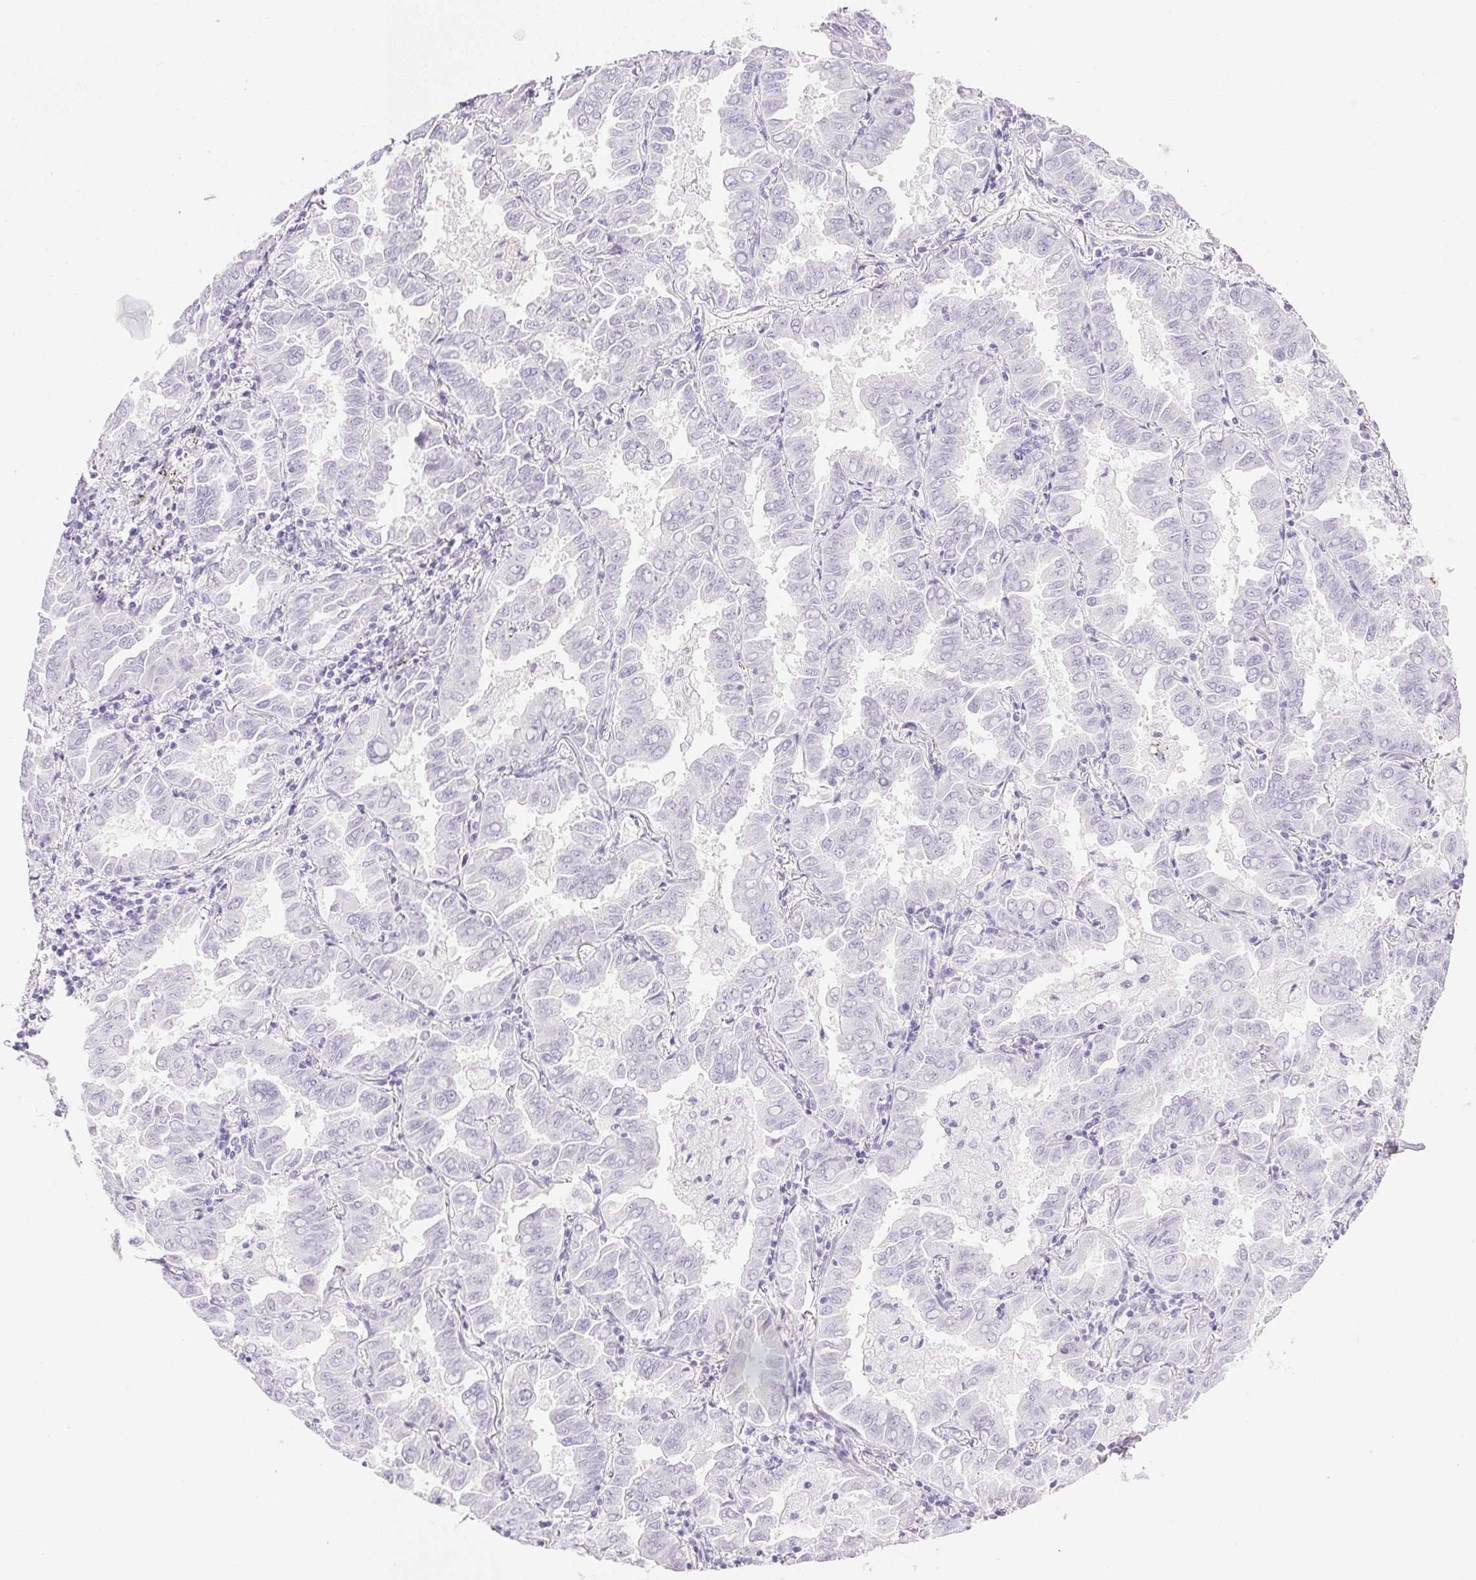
{"staining": {"intensity": "negative", "quantity": "none", "location": "none"}, "tissue": "lung cancer", "cell_type": "Tumor cells", "image_type": "cancer", "snomed": [{"axis": "morphology", "description": "Adenocarcinoma, NOS"}, {"axis": "topography", "description": "Lung"}], "caption": "Immunohistochemical staining of lung adenocarcinoma displays no significant staining in tumor cells.", "gene": "CPB1", "patient": {"sex": "male", "age": 64}}